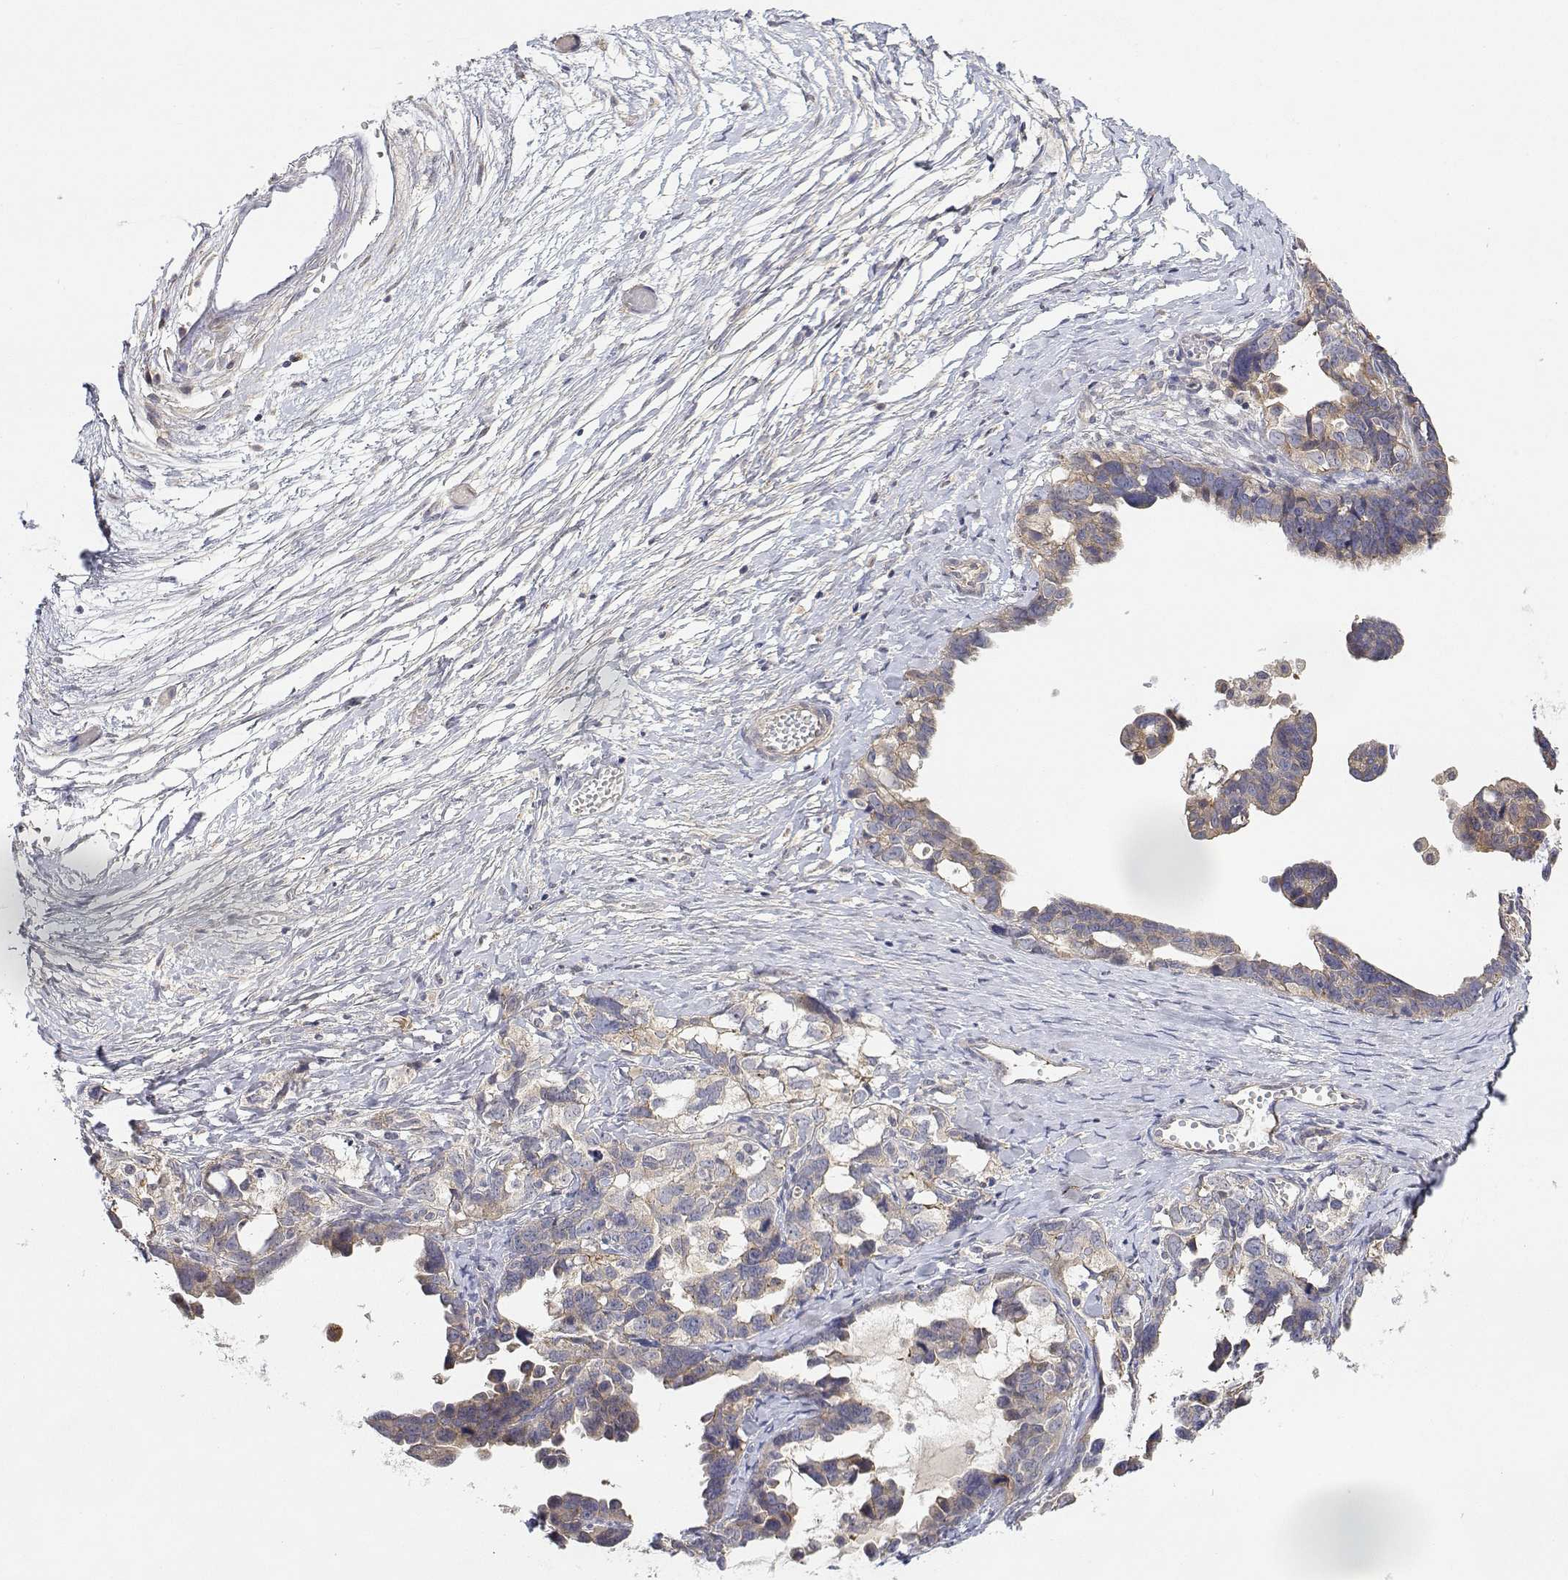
{"staining": {"intensity": "weak", "quantity": "25%-75%", "location": "cytoplasmic/membranous"}, "tissue": "ovarian cancer", "cell_type": "Tumor cells", "image_type": "cancer", "snomed": [{"axis": "morphology", "description": "Cystadenocarcinoma, serous, NOS"}, {"axis": "topography", "description": "Ovary"}], "caption": "IHC staining of serous cystadenocarcinoma (ovarian), which displays low levels of weak cytoplasmic/membranous positivity in approximately 25%-75% of tumor cells indicating weak cytoplasmic/membranous protein expression. The staining was performed using DAB (3,3'-diaminobenzidine) (brown) for protein detection and nuclei were counterstained in hematoxylin (blue).", "gene": "LONRF3", "patient": {"sex": "female", "age": 69}}